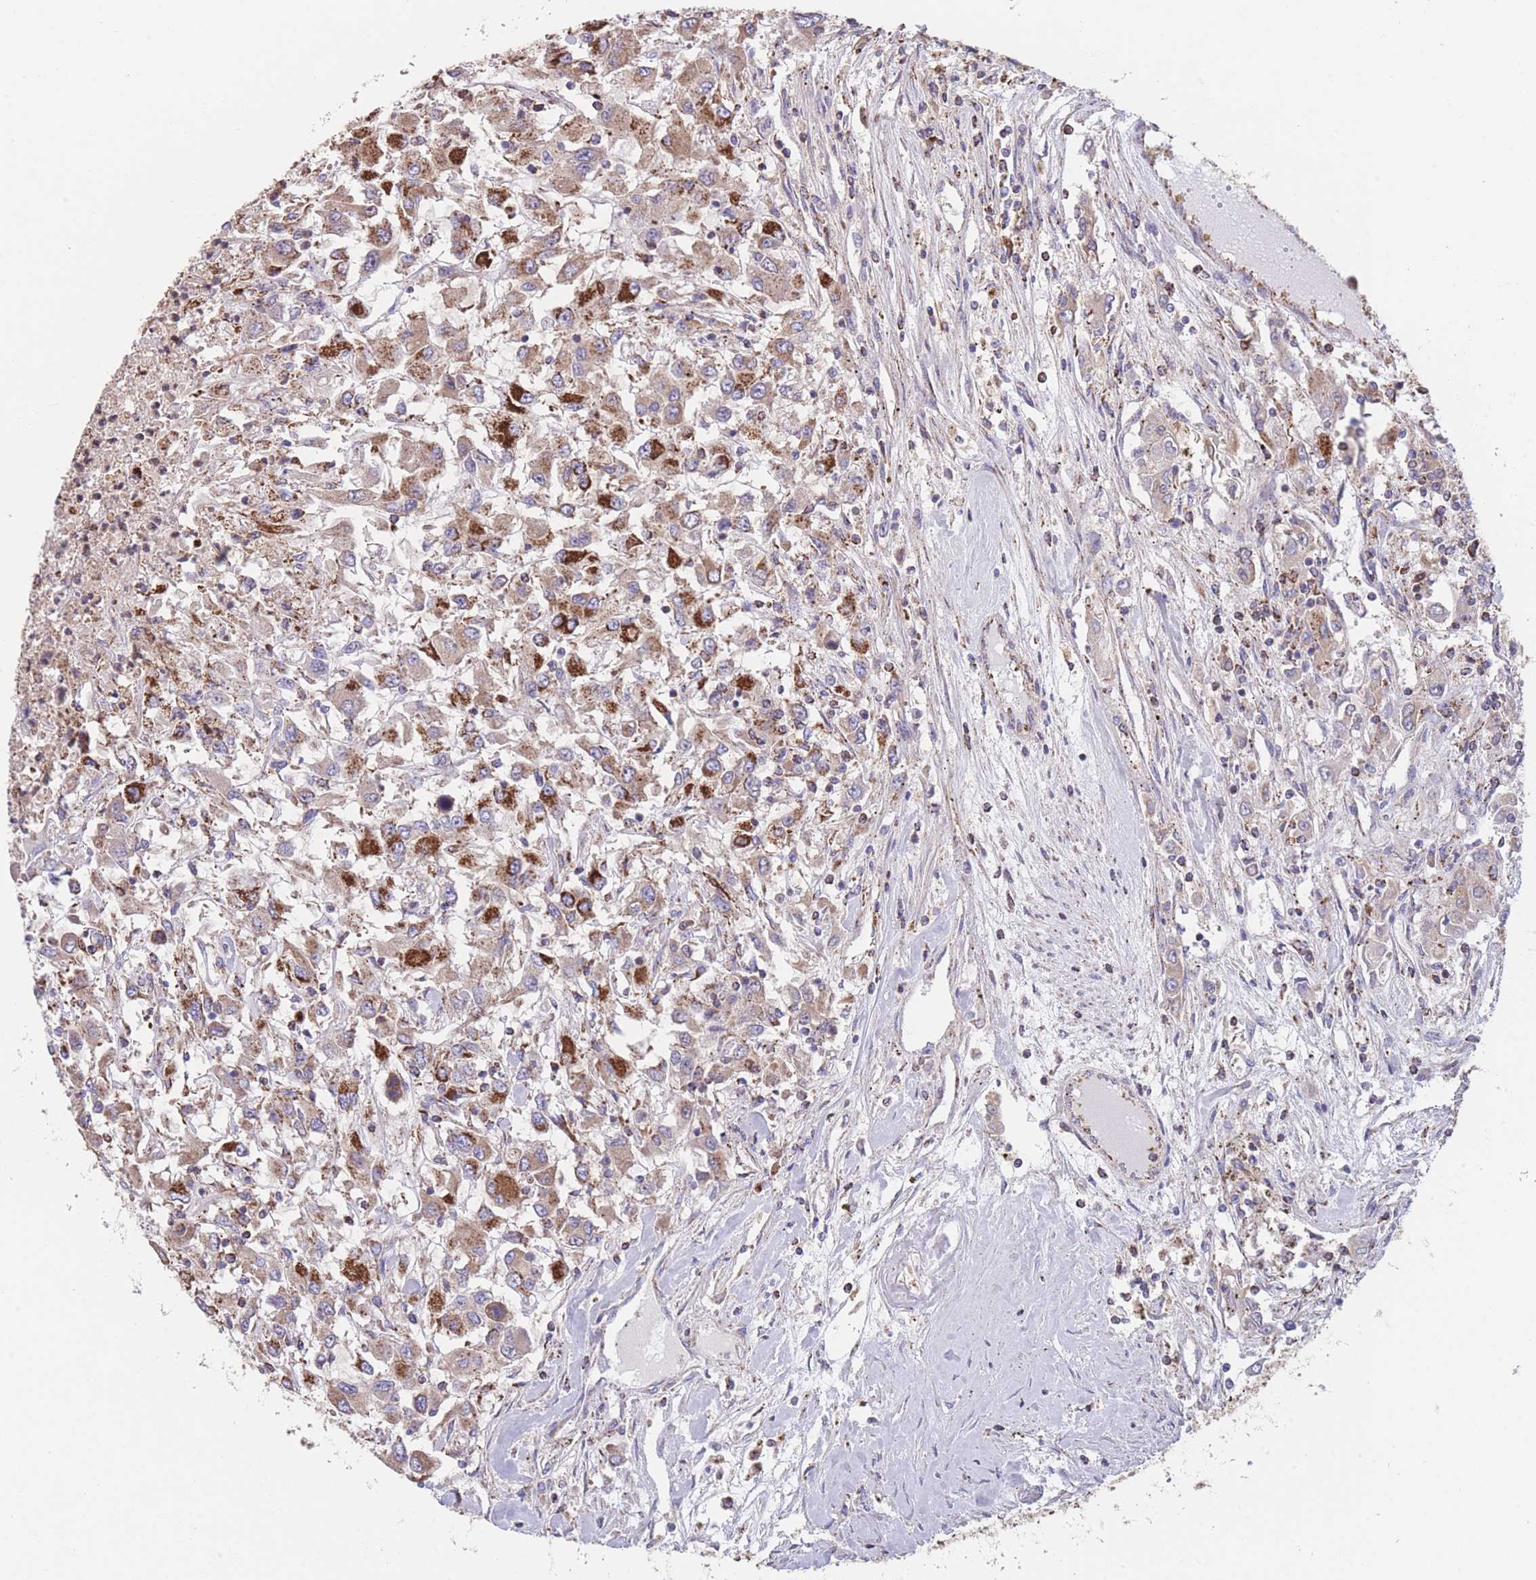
{"staining": {"intensity": "strong", "quantity": "<25%", "location": "cytoplasmic/membranous"}, "tissue": "renal cancer", "cell_type": "Tumor cells", "image_type": "cancer", "snomed": [{"axis": "morphology", "description": "Adenocarcinoma, NOS"}, {"axis": "topography", "description": "Kidney"}], "caption": "An IHC photomicrograph of tumor tissue is shown. Protein staining in brown labels strong cytoplasmic/membranous positivity in renal adenocarcinoma within tumor cells.", "gene": "FKBP8", "patient": {"sex": "female", "age": 67}}